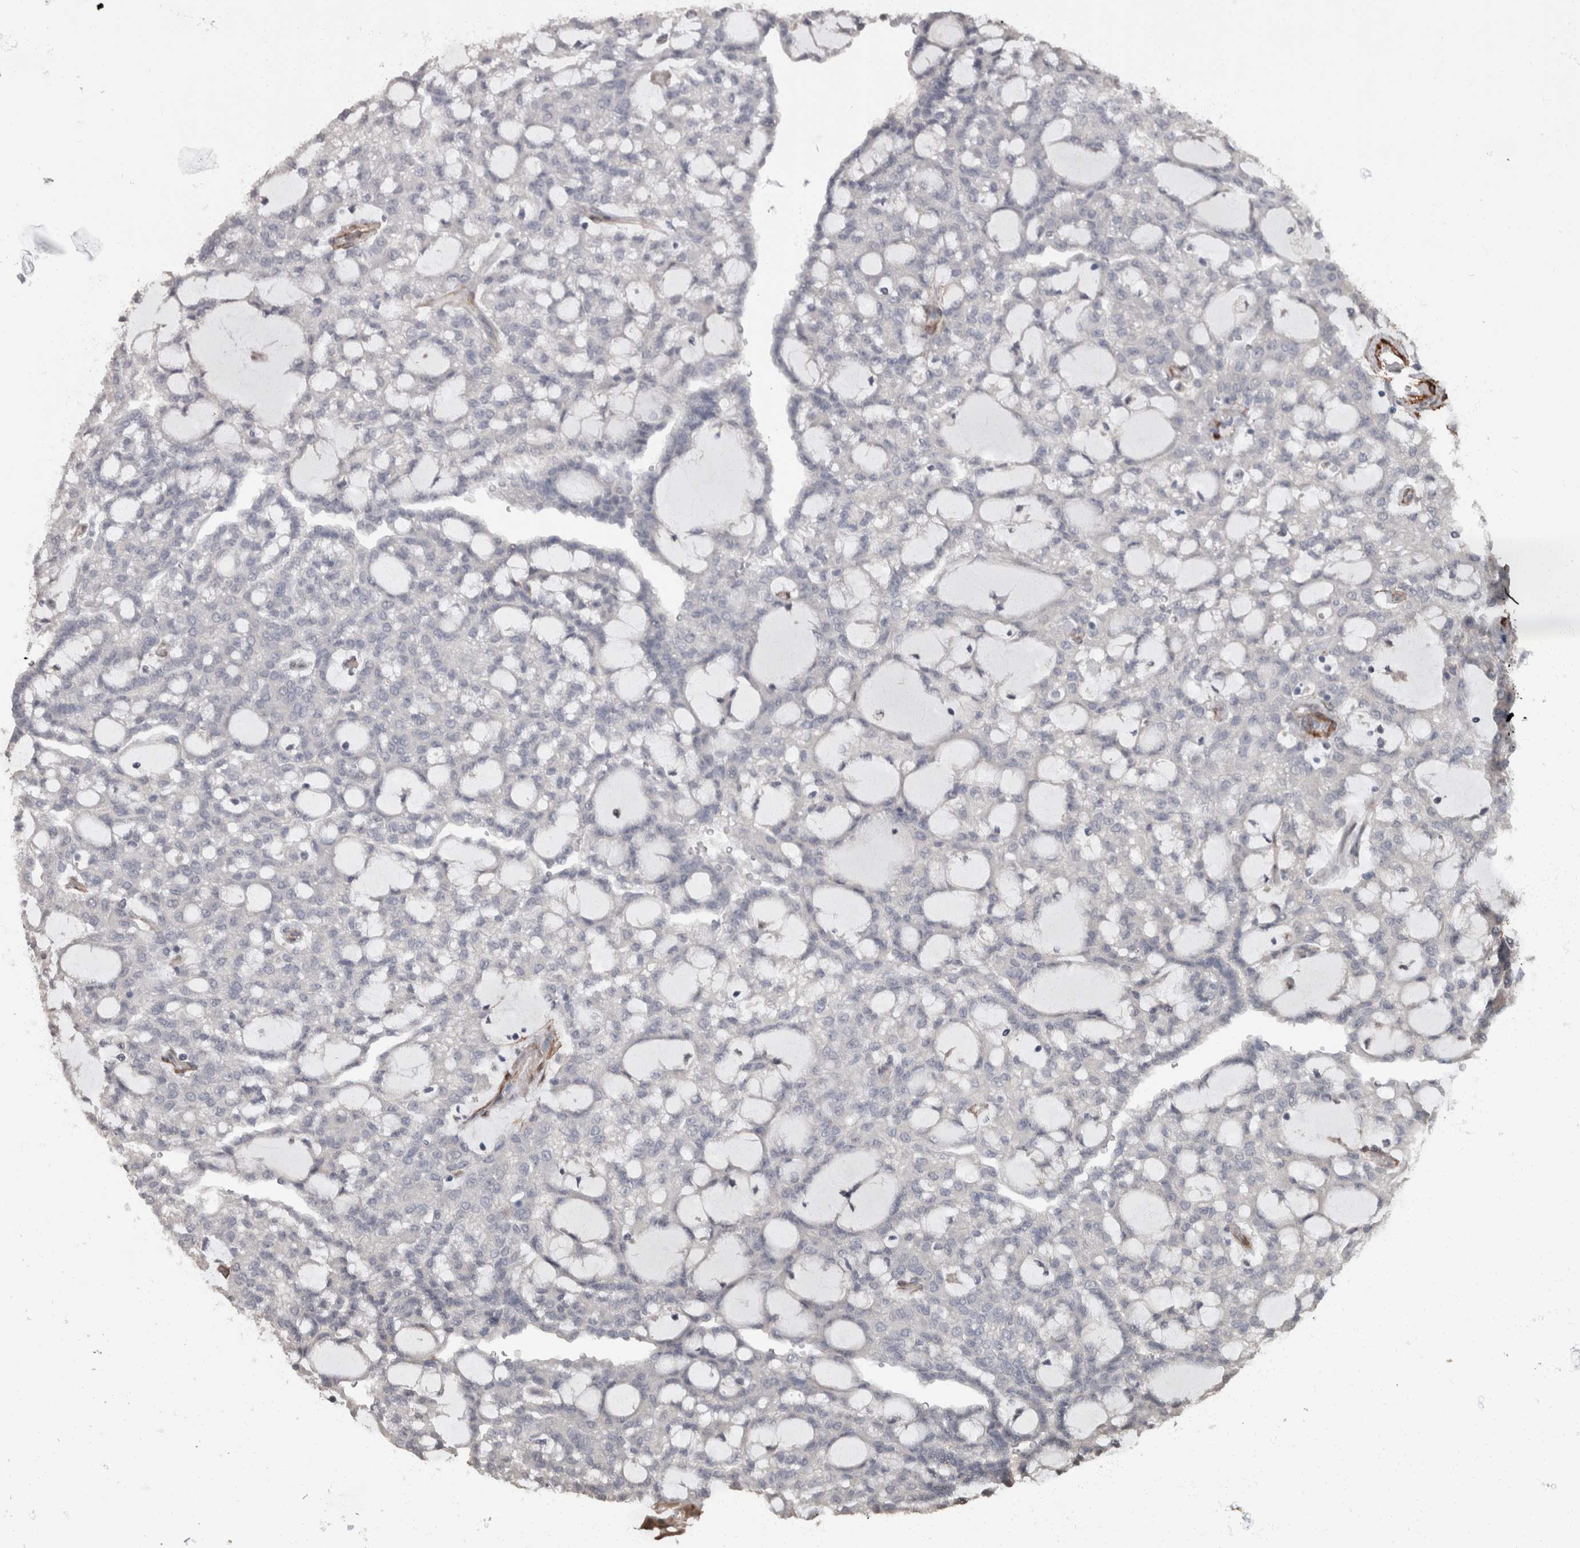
{"staining": {"intensity": "negative", "quantity": "none", "location": "none"}, "tissue": "renal cancer", "cell_type": "Tumor cells", "image_type": "cancer", "snomed": [{"axis": "morphology", "description": "Adenocarcinoma, NOS"}, {"axis": "topography", "description": "Kidney"}], "caption": "Immunohistochemistry (IHC) micrograph of human renal cancer (adenocarcinoma) stained for a protein (brown), which displays no positivity in tumor cells.", "gene": "MASTL", "patient": {"sex": "male", "age": 63}}